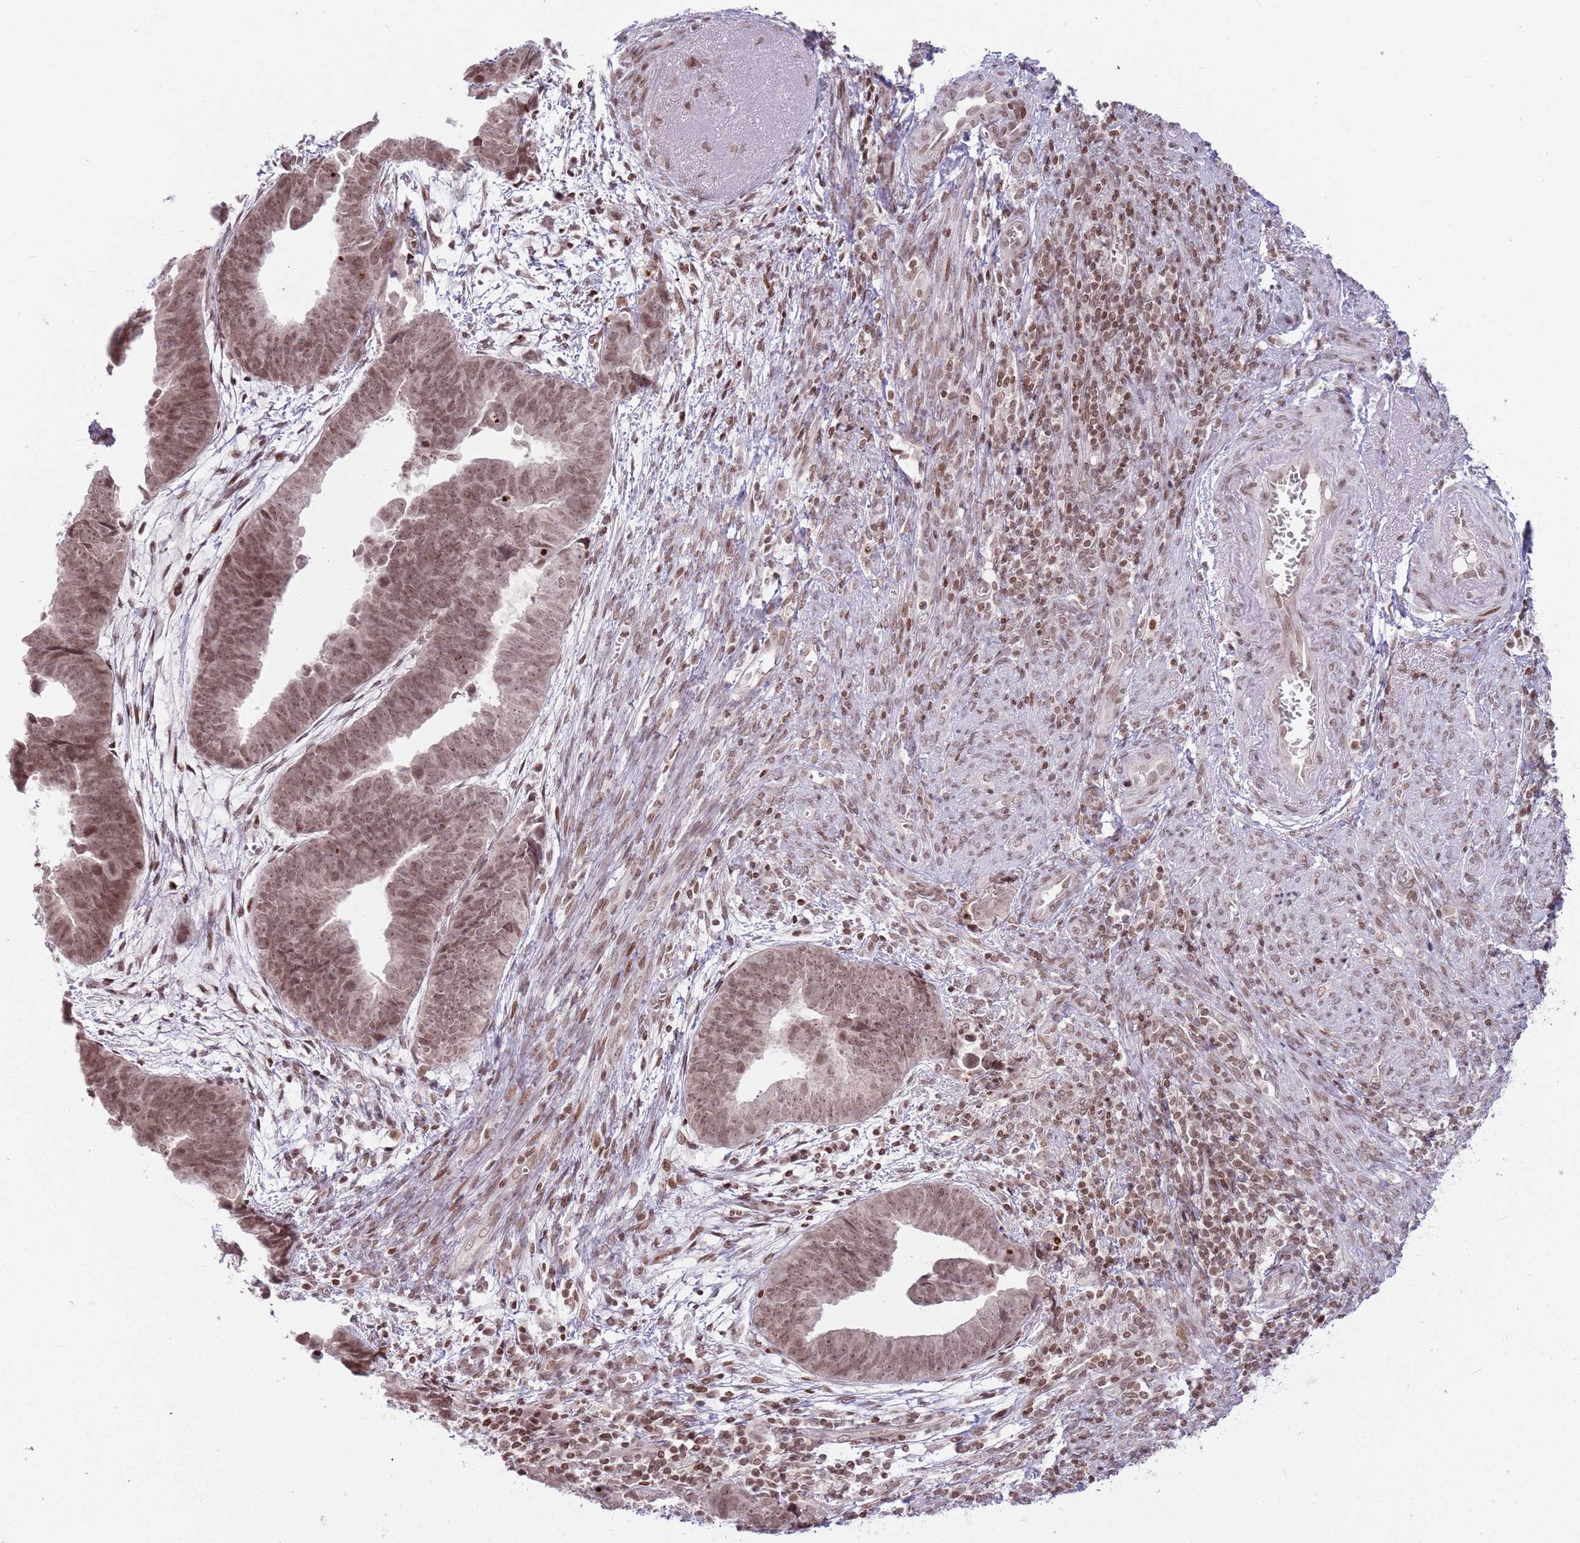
{"staining": {"intensity": "moderate", "quantity": ">75%", "location": "nuclear"}, "tissue": "endometrial cancer", "cell_type": "Tumor cells", "image_type": "cancer", "snomed": [{"axis": "morphology", "description": "Adenocarcinoma, NOS"}, {"axis": "topography", "description": "Endometrium"}], "caption": "Endometrial adenocarcinoma stained for a protein exhibits moderate nuclear positivity in tumor cells.", "gene": "SH3RF3", "patient": {"sex": "female", "age": 75}}